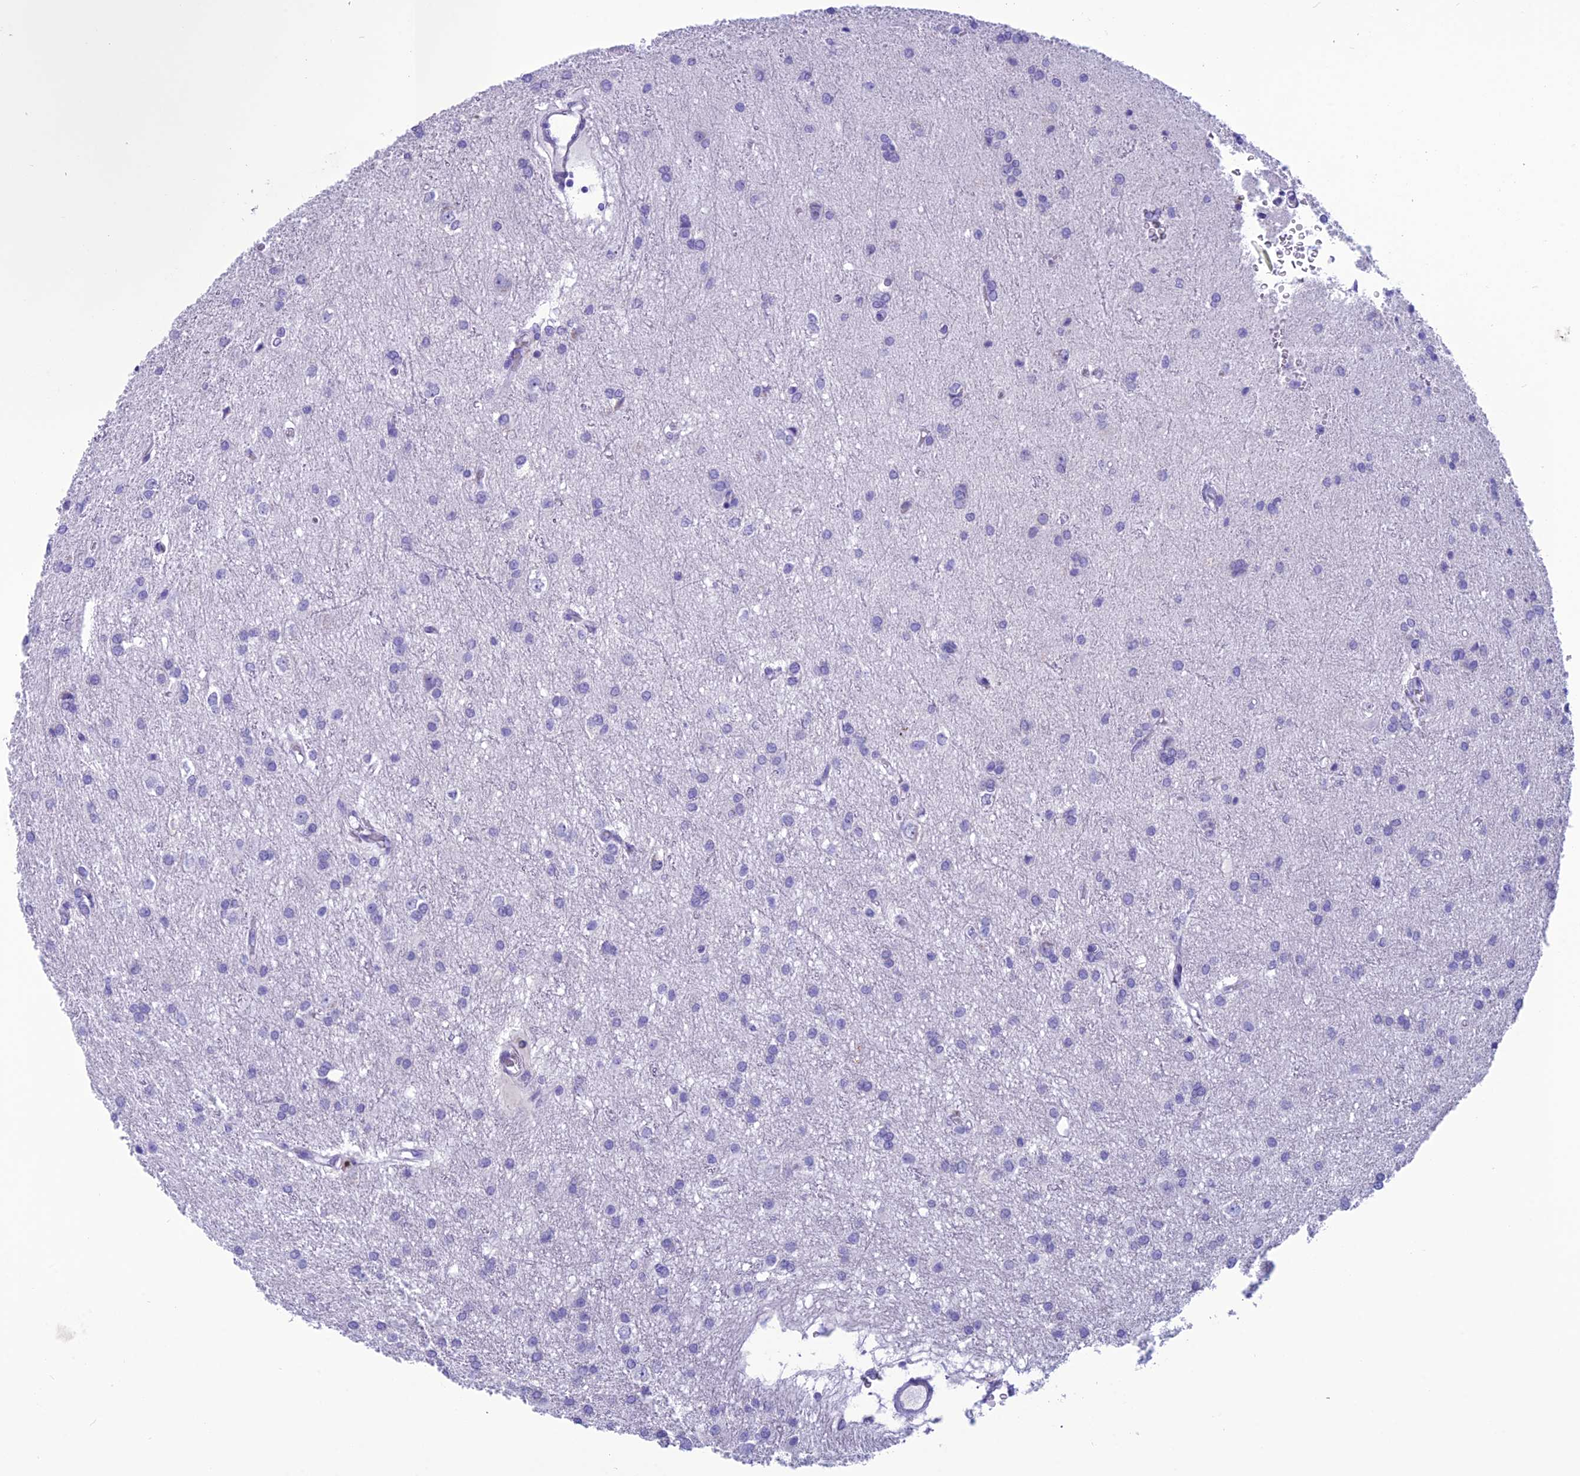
{"staining": {"intensity": "negative", "quantity": "none", "location": "none"}, "tissue": "glioma", "cell_type": "Tumor cells", "image_type": "cancer", "snomed": [{"axis": "morphology", "description": "Glioma, malignant, High grade"}, {"axis": "topography", "description": "Brain"}], "caption": "The immunohistochemistry micrograph has no significant expression in tumor cells of glioma tissue. Brightfield microscopy of immunohistochemistry stained with DAB (brown) and hematoxylin (blue), captured at high magnification.", "gene": "TRAM1L1", "patient": {"sex": "female", "age": 50}}